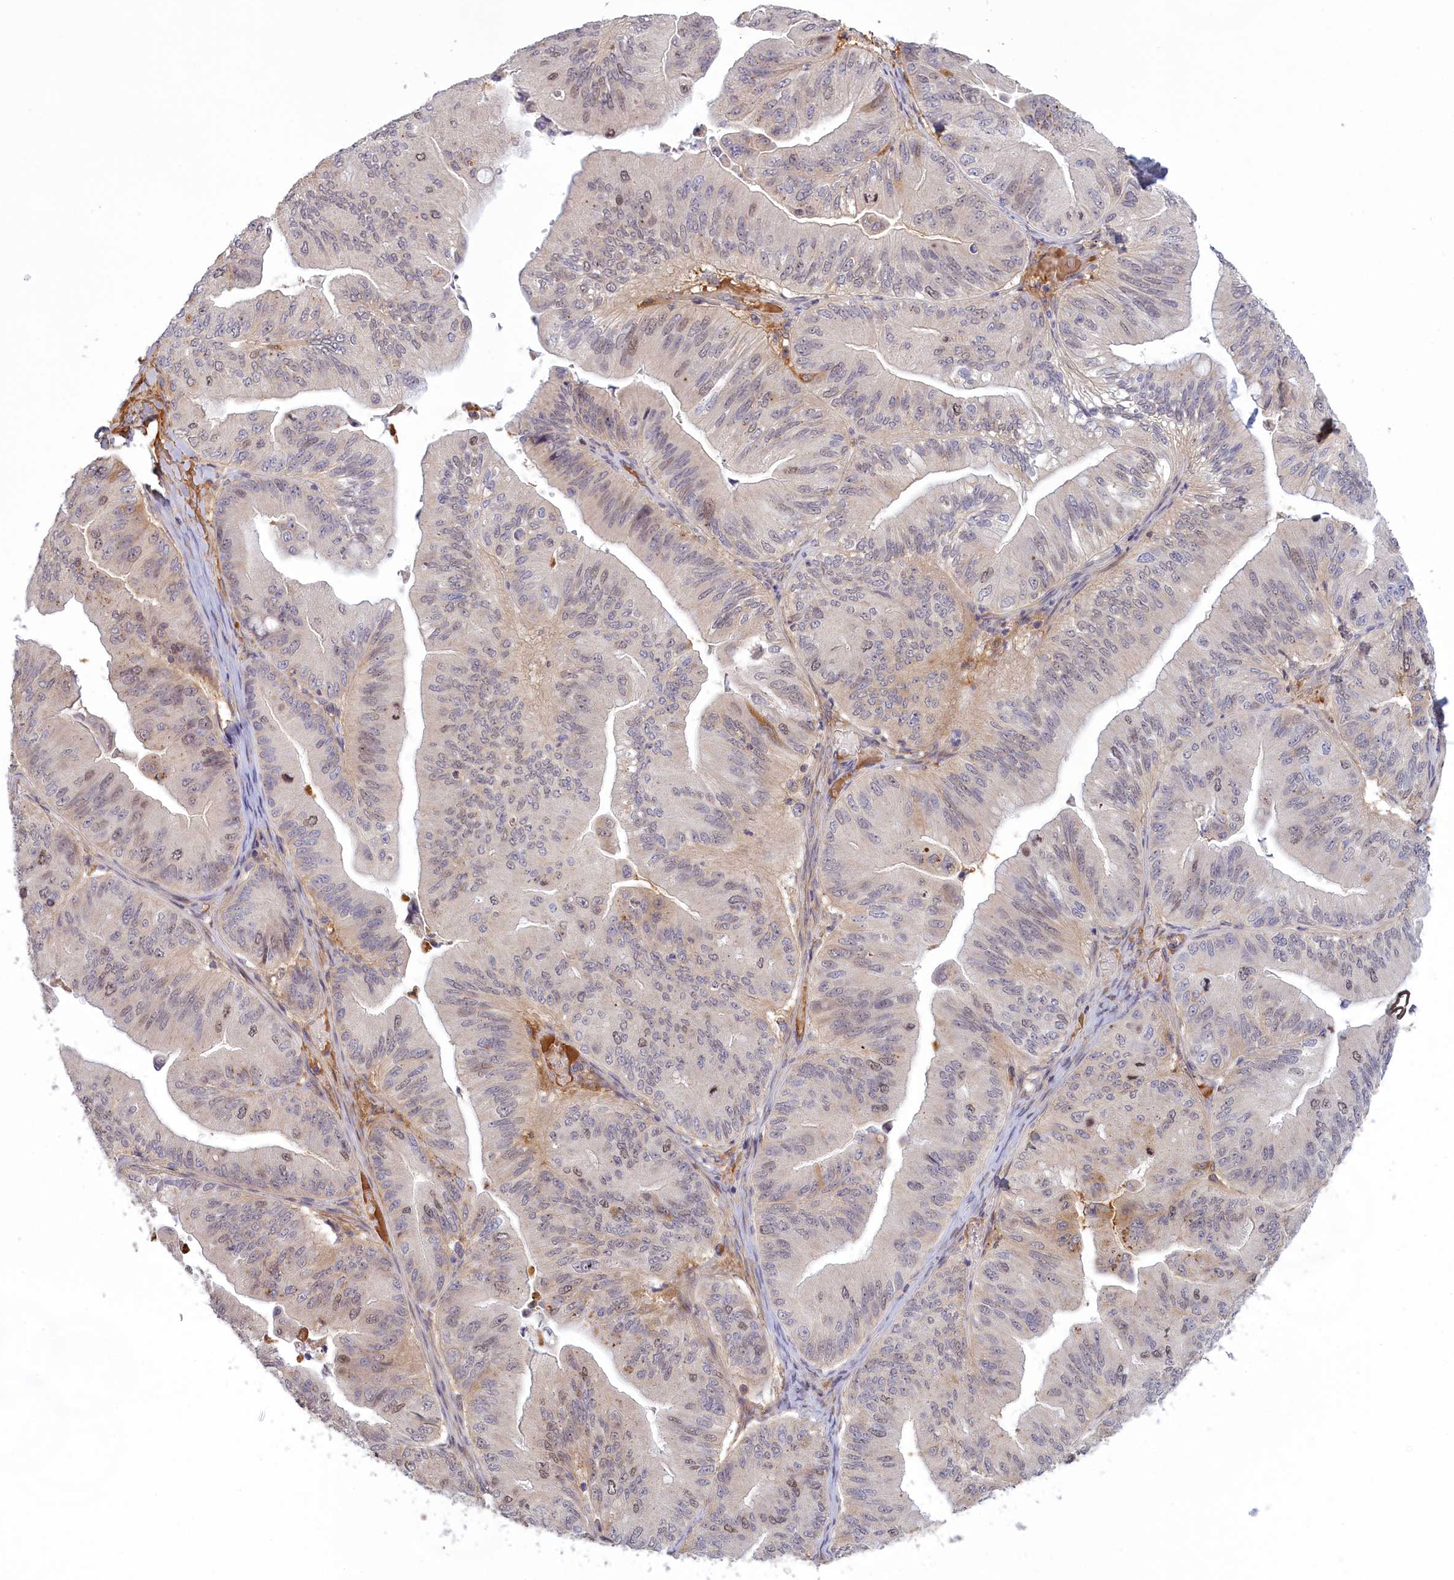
{"staining": {"intensity": "negative", "quantity": "none", "location": "none"}, "tissue": "ovarian cancer", "cell_type": "Tumor cells", "image_type": "cancer", "snomed": [{"axis": "morphology", "description": "Cystadenocarcinoma, mucinous, NOS"}, {"axis": "topography", "description": "Ovary"}], "caption": "Immunohistochemistry (IHC) micrograph of human ovarian cancer stained for a protein (brown), which demonstrates no staining in tumor cells.", "gene": "RRAD", "patient": {"sex": "female", "age": 61}}